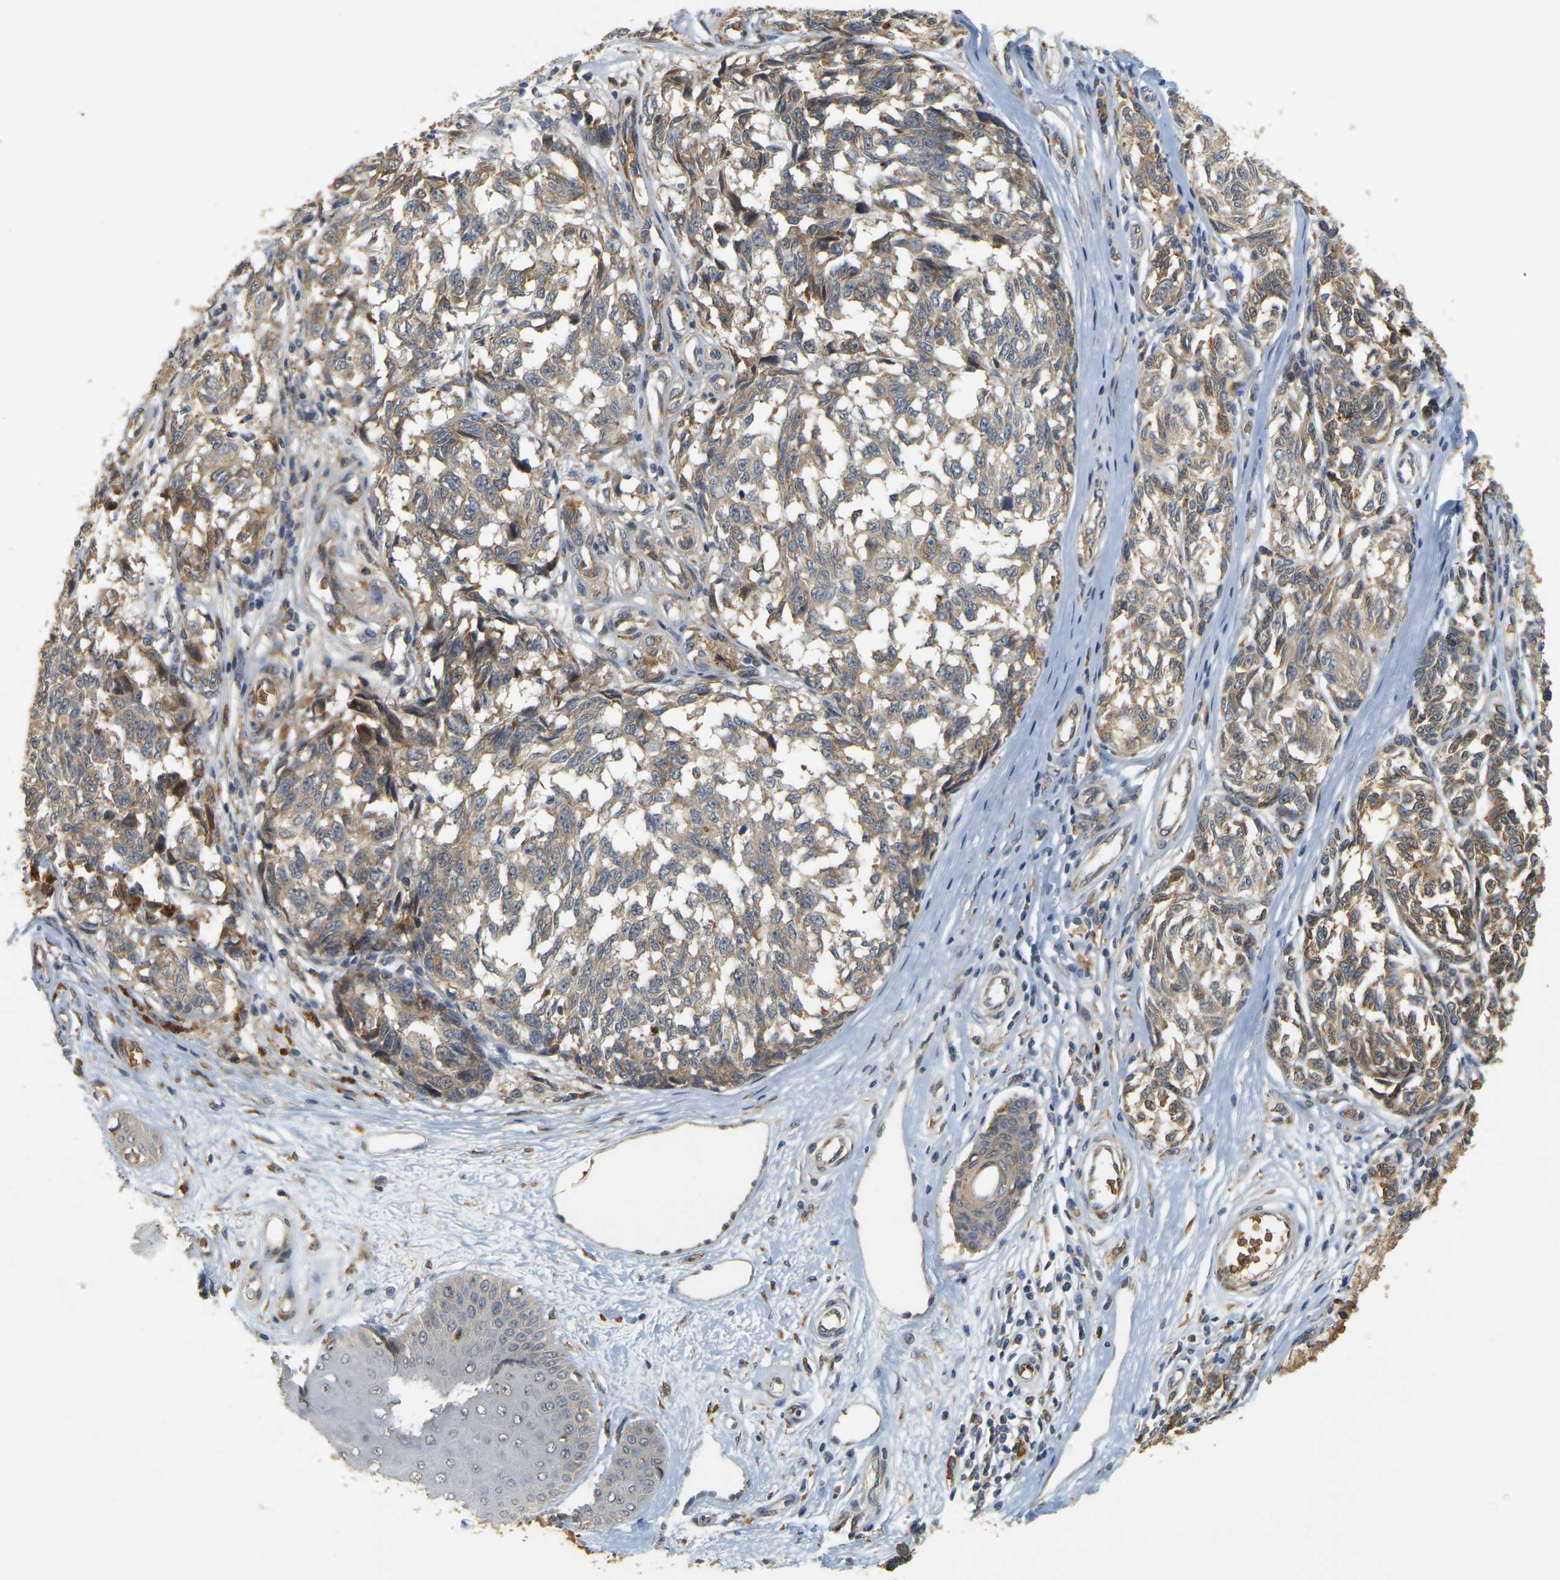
{"staining": {"intensity": "weak", "quantity": ">75%", "location": "cytoplasmic/membranous"}, "tissue": "melanoma", "cell_type": "Tumor cells", "image_type": "cancer", "snomed": [{"axis": "morphology", "description": "Malignant melanoma, NOS"}, {"axis": "topography", "description": "Skin"}], "caption": "There is low levels of weak cytoplasmic/membranous staining in tumor cells of melanoma, as demonstrated by immunohistochemical staining (brown color).", "gene": "MEGF9", "patient": {"sex": "female", "age": 64}}